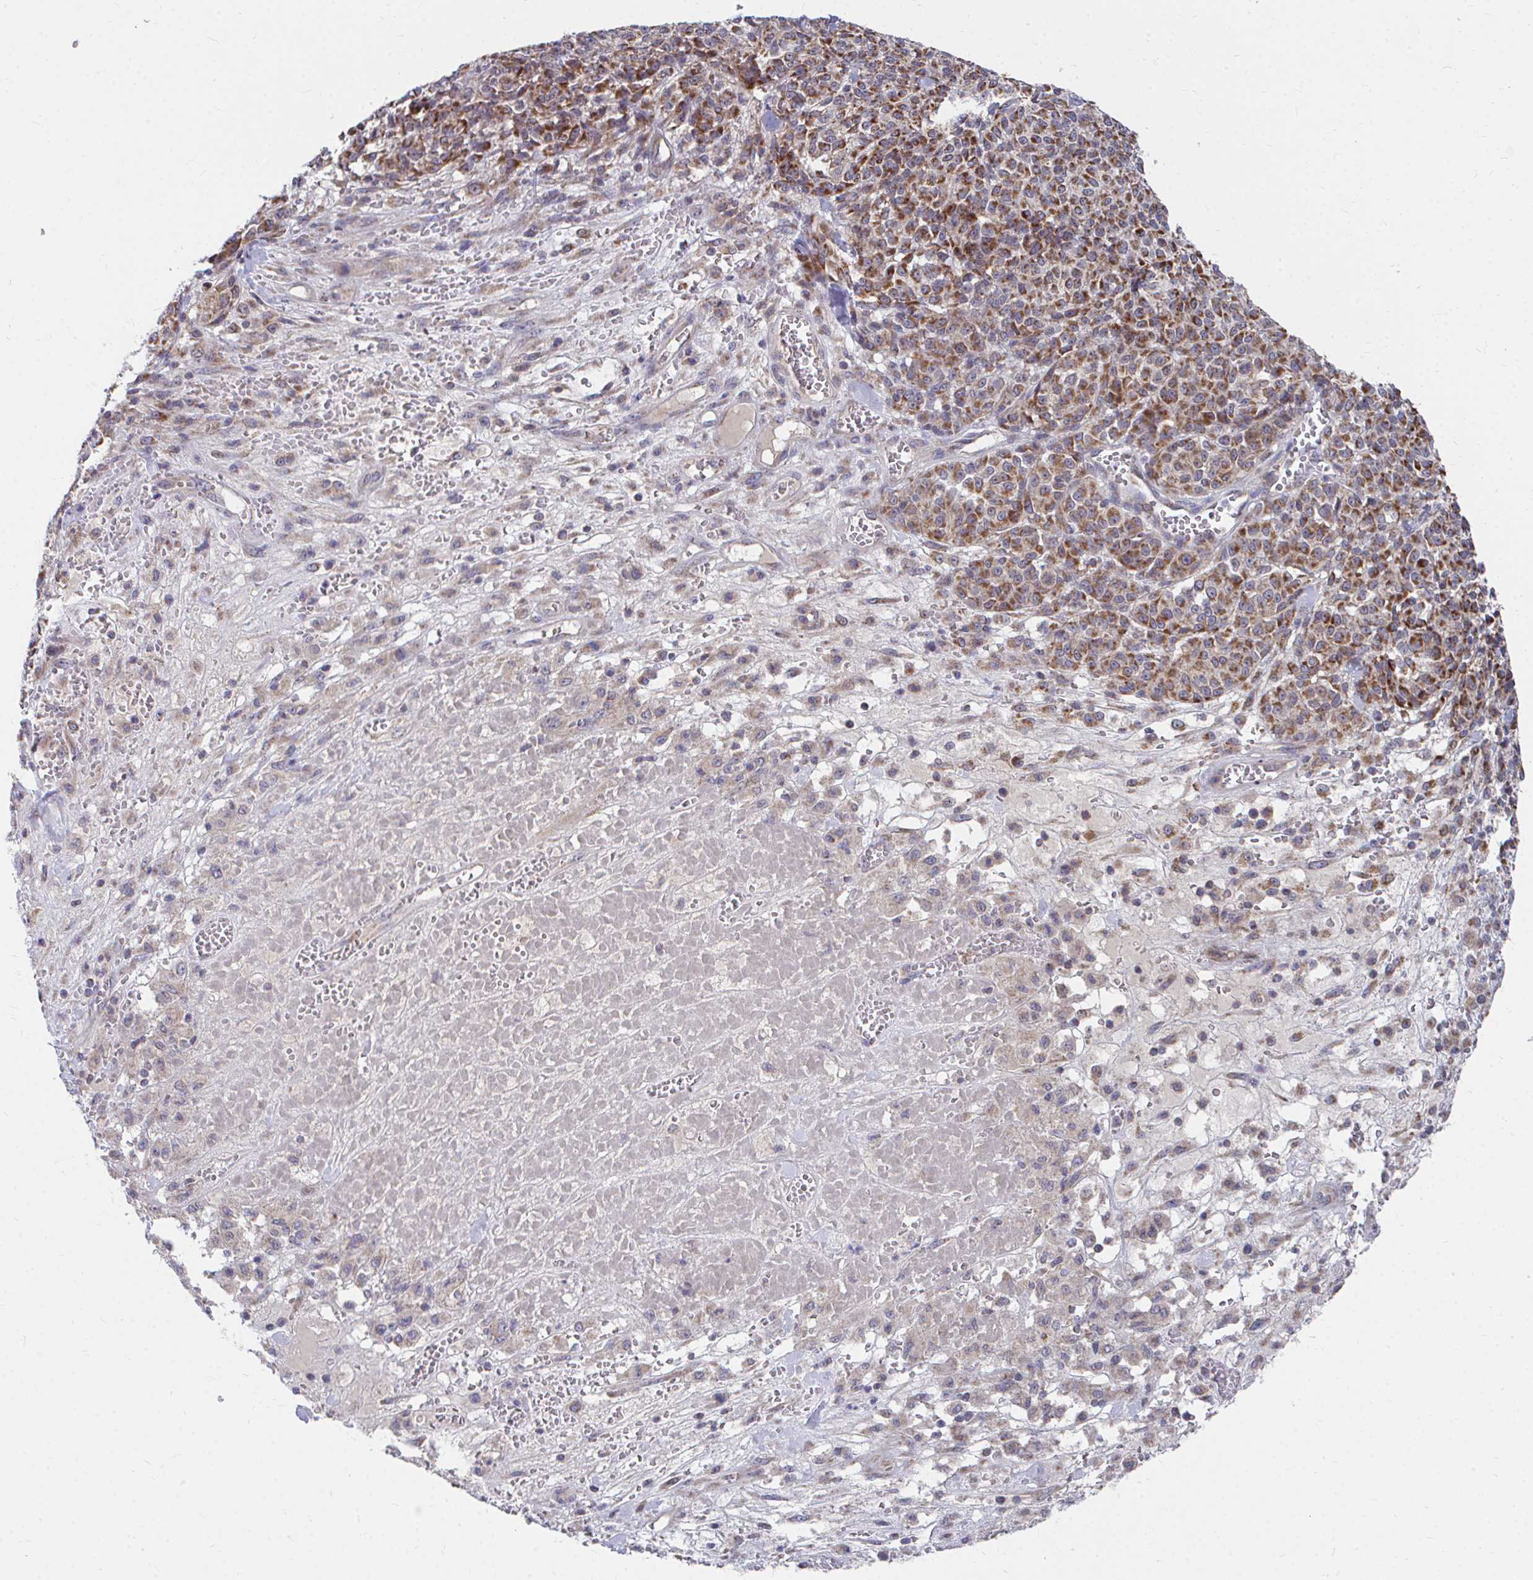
{"staining": {"intensity": "moderate", "quantity": ">75%", "location": "cytoplasmic/membranous"}, "tissue": "melanoma", "cell_type": "Tumor cells", "image_type": "cancer", "snomed": [{"axis": "morphology", "description": "Normal tissue, NOS"}, {"axis": "morphology", "description": "Malignant melanoma, NOS"}, {"axis": "topography", "description": "Skin"}], "caption": "Malignant melanoma stained for a protein exhibits moderate cytoplasmic/membranous positivity in tumor cells. (brown staining indicates protein expression, while blue staining denotes nuclei).", "gene": "PEX3", "patient": {"sex": "female", "age": 34}}